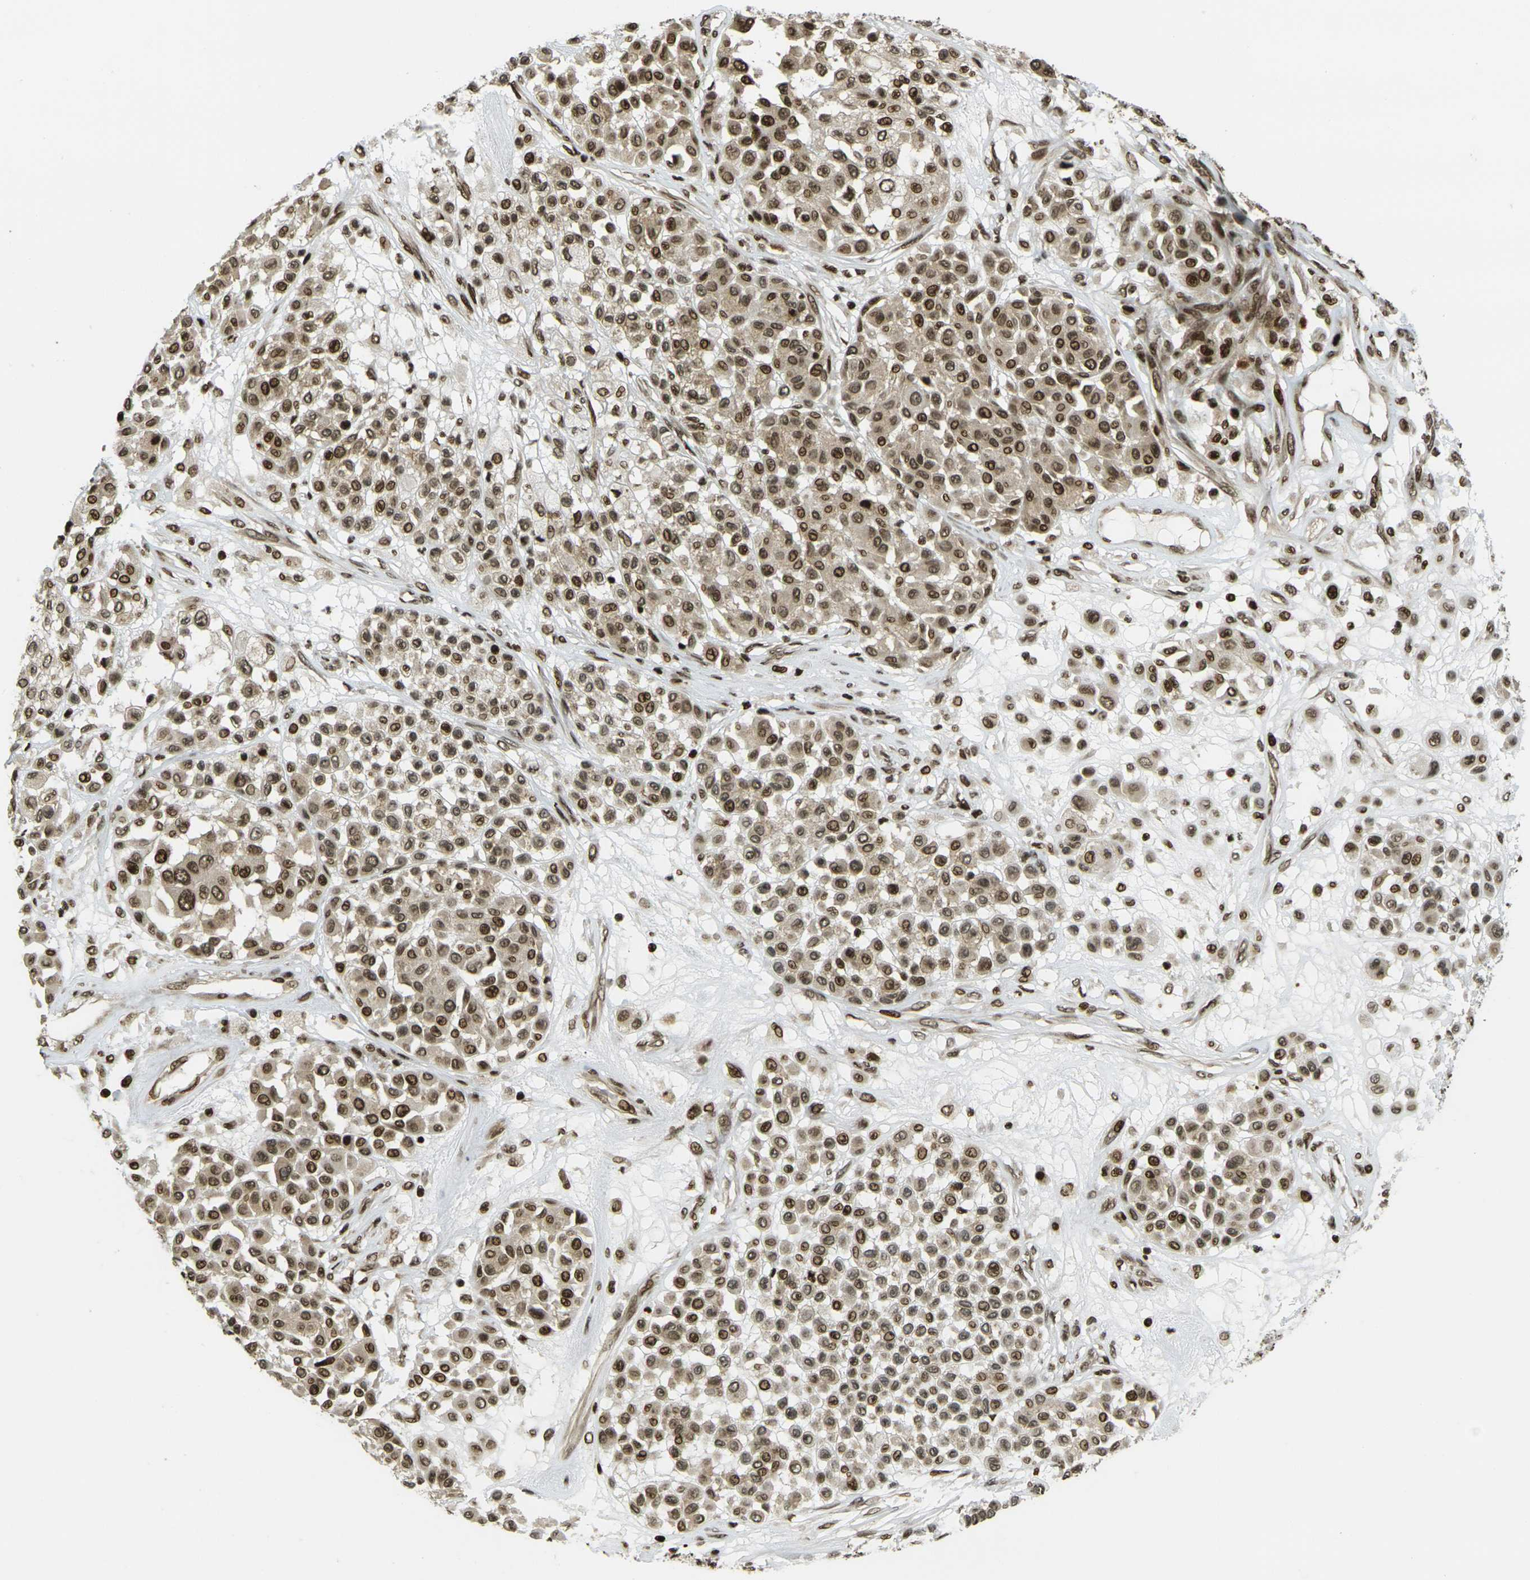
{"staining": {"intensity": "moderate", "quantity": ">75%", "location": "cytoplasmic/membranous,nuclear"}, "tissue": "melanoma", "cell_type": "Tumor cells", "image_type": "cancer", "snomed": [{"axis": "morphology", "description": "Malignant melanoma, Metastatic site"}, {"axis": "topography", "description": "Soft tissue"}], "caption": "Protein staining of malignant melanoma (metastatic site) tissue reveals moderate cytoplasmic/membranous and nuclear expression in approximately >75% of tumor cells.", "gene": "RUVBL2", "patient": {"sex": "male", "age": 41}}